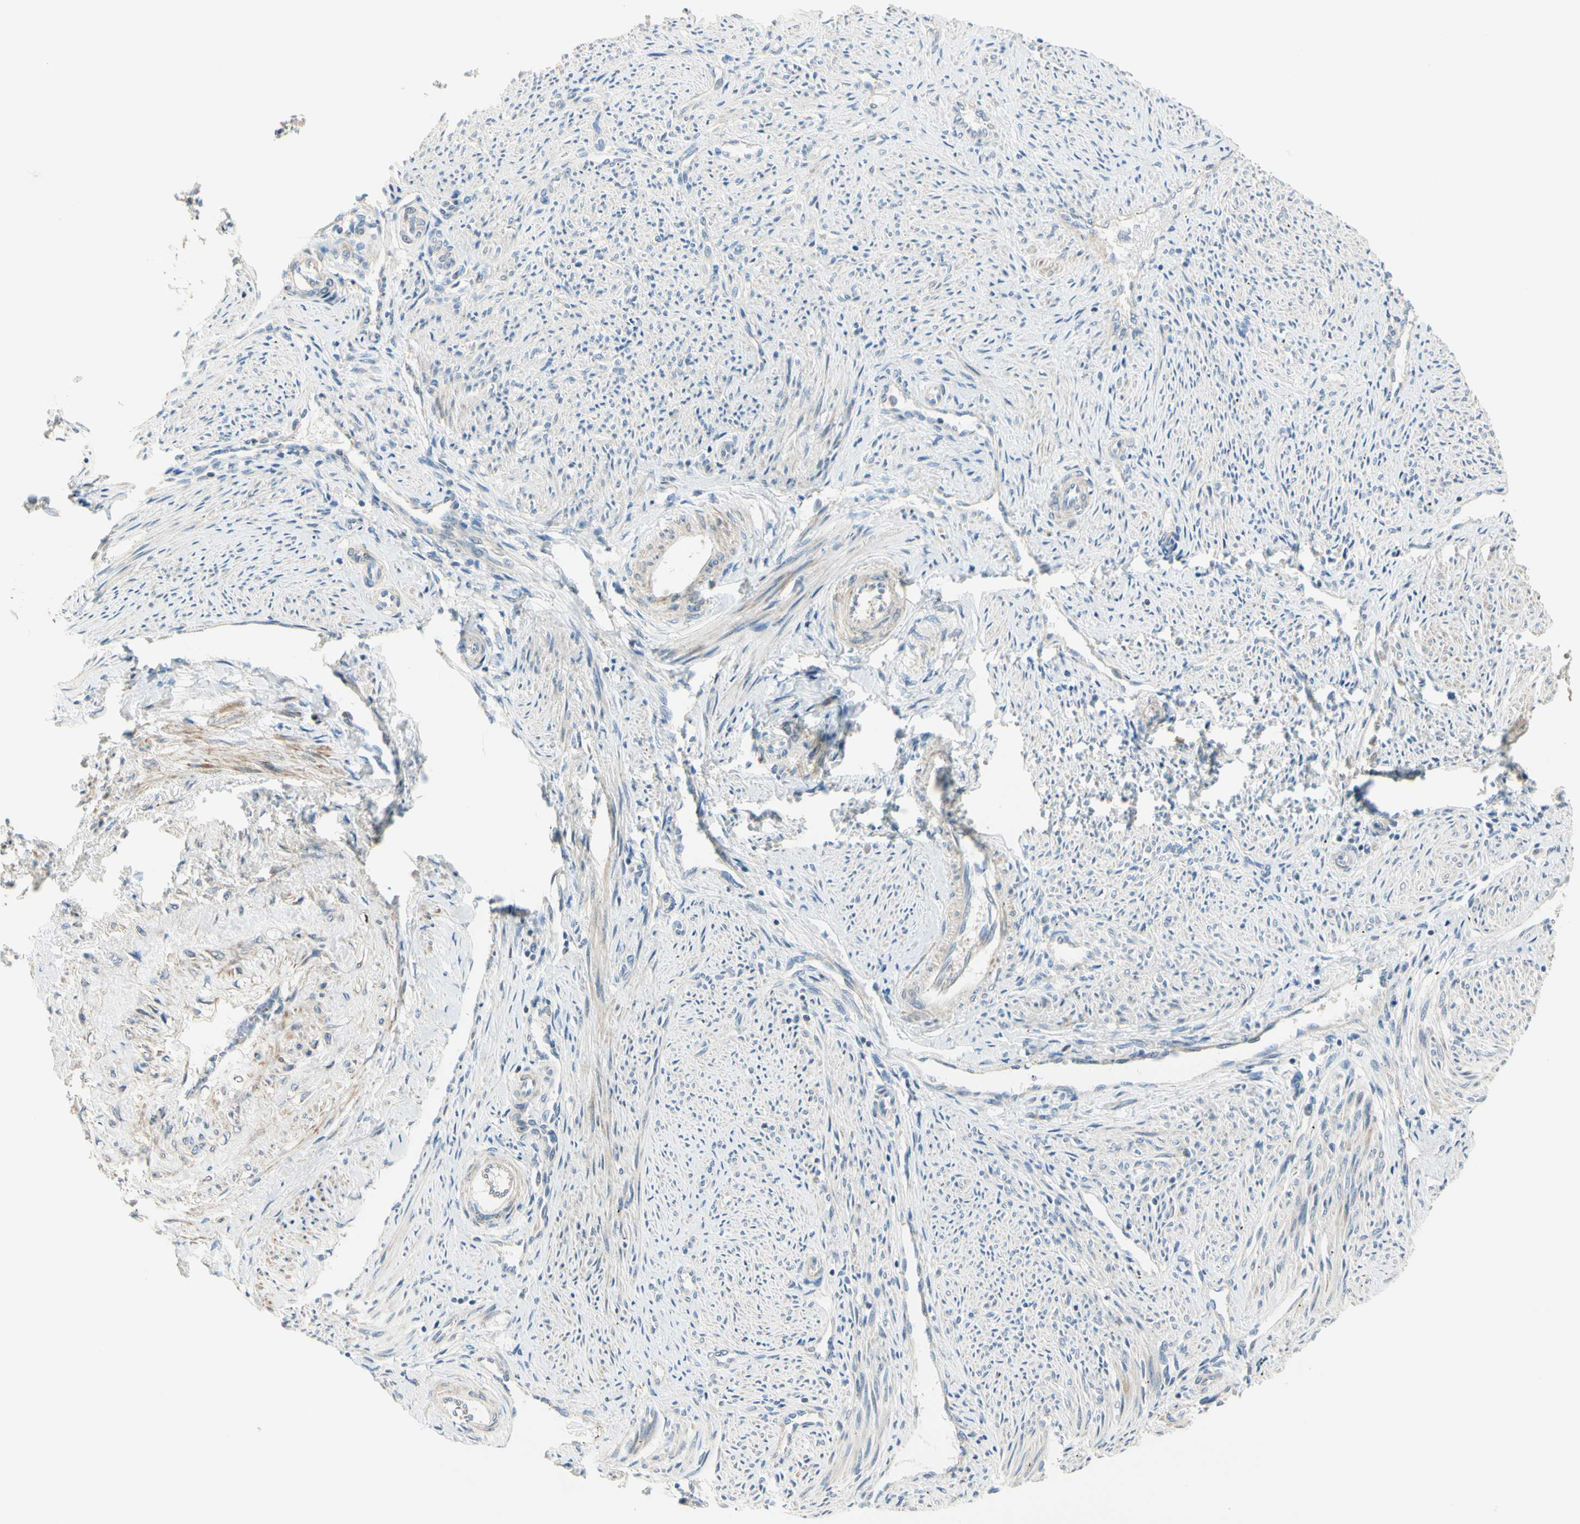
{"staining": {"intensity": "negative", "quantity": "none", "location": "none"}, "tissue": "endometrium", "cell_type": "Cells in endometrial stroma", "image_type": "normal", "snomed": [{"axis": "morphology", "description": "Normal tissue, NOS"}, {"axis": "topography", "description": "Endometrium"}], "caption": "Unremarkable endometrium was stained to show a protein in brown. There is no significant positivity in cells in endometrial stroma. (Brightfield microscopy of DAB IHC at high magnification).", "gene": "ADGRA3", "patient": {"sex": "female", "age": 42}}